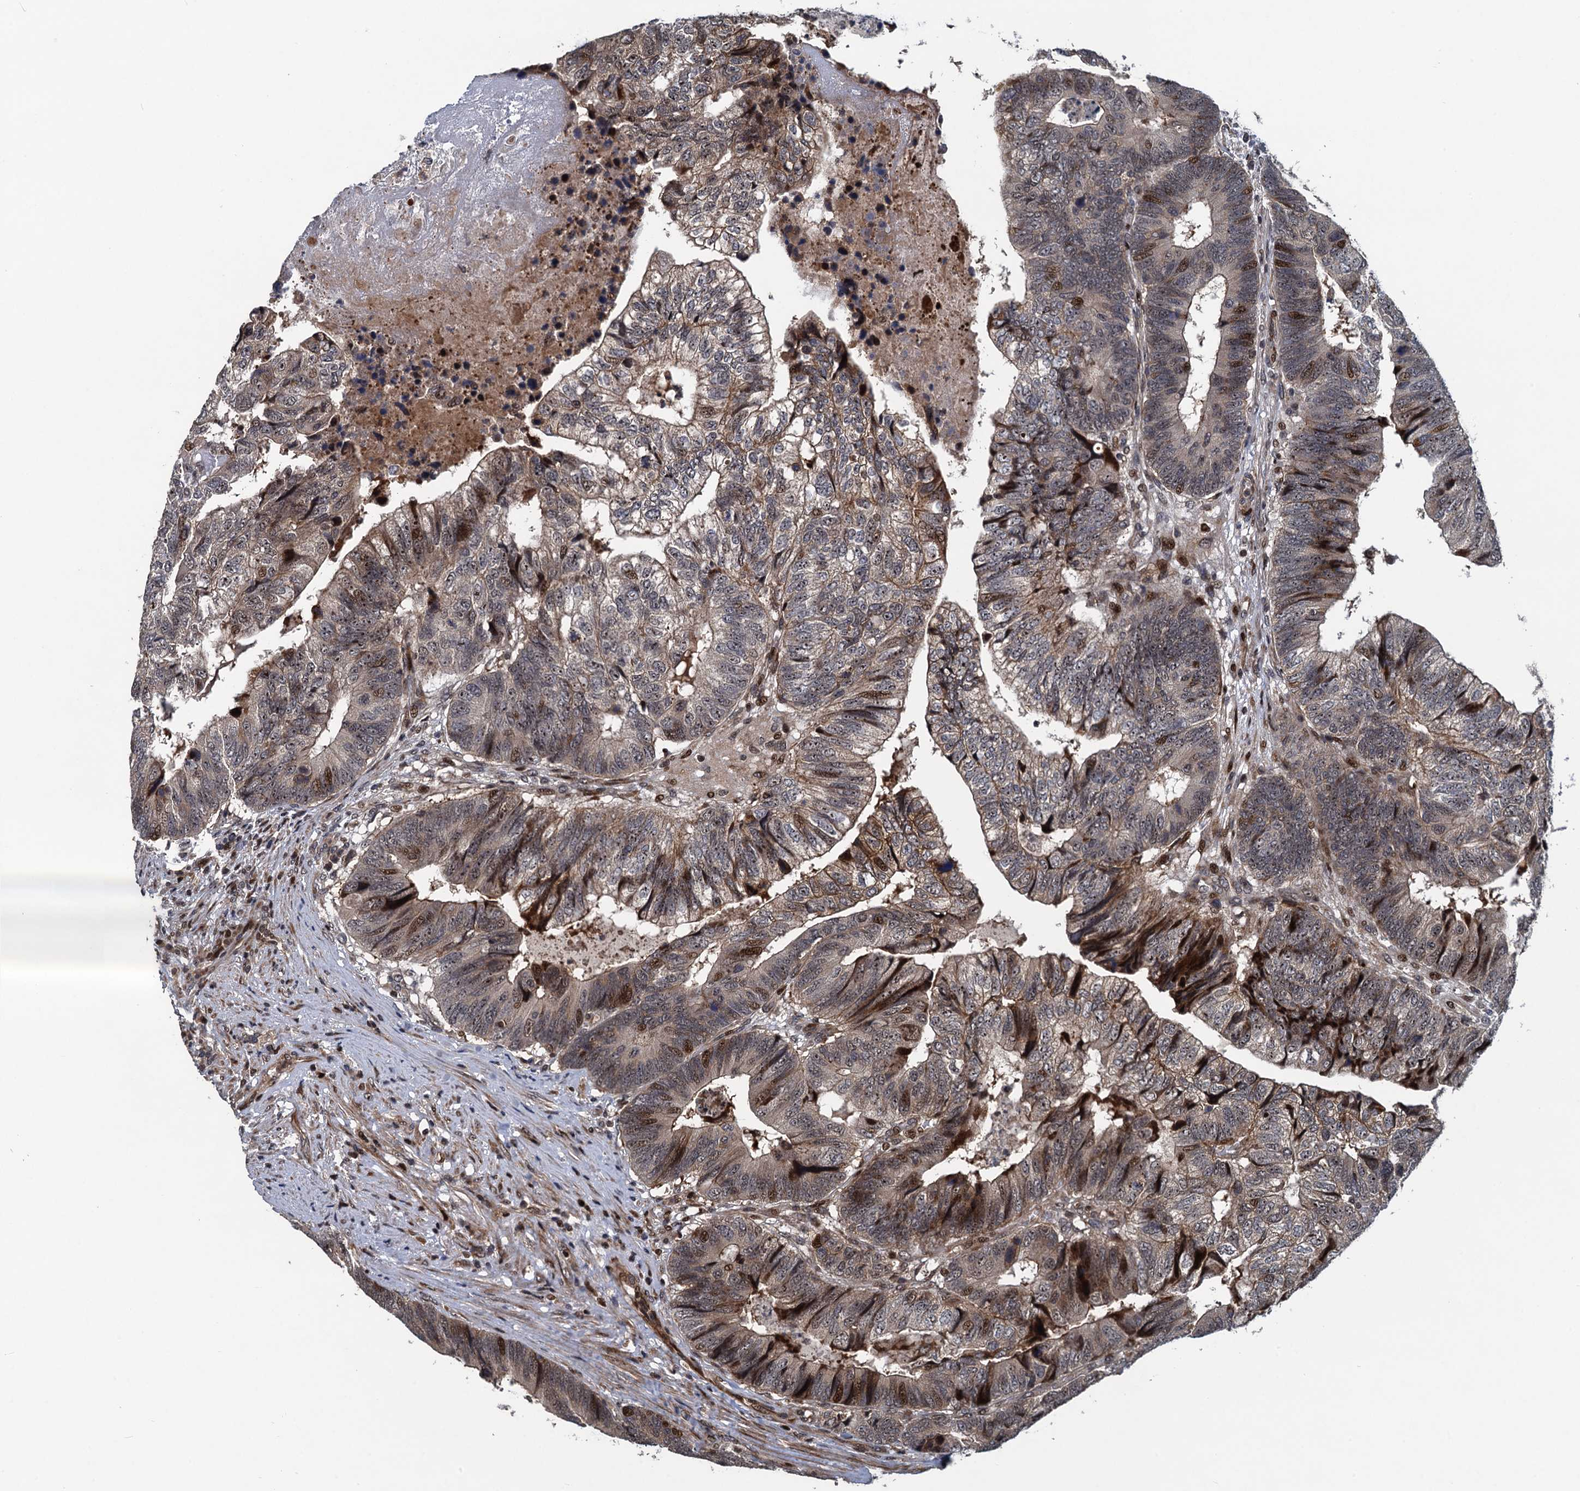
{"staining": {"intensity": "moderate", "quantity": "25%-75%", "location": "cytoplasmic/membranous,nuclear"}, "tissue": "colorectal cancer", "cell_type": "Tumor cells", "image_type": "cancer", "snomed": [{"axis": "morphology", "description": "Adenocarcinoma, NOS"}, {"axis": "topography", "description": "Colon"}], "caption": "Colorectal cancer (adenocarcinoma) was stained to show a protein in brown. There is medium levels of moderate cytoplasmic/membranous and nuclear staining in about 25%-75% of tumor cells.", "gene": "ATOSA", "patient": {"sex": "female", "age": 67}}